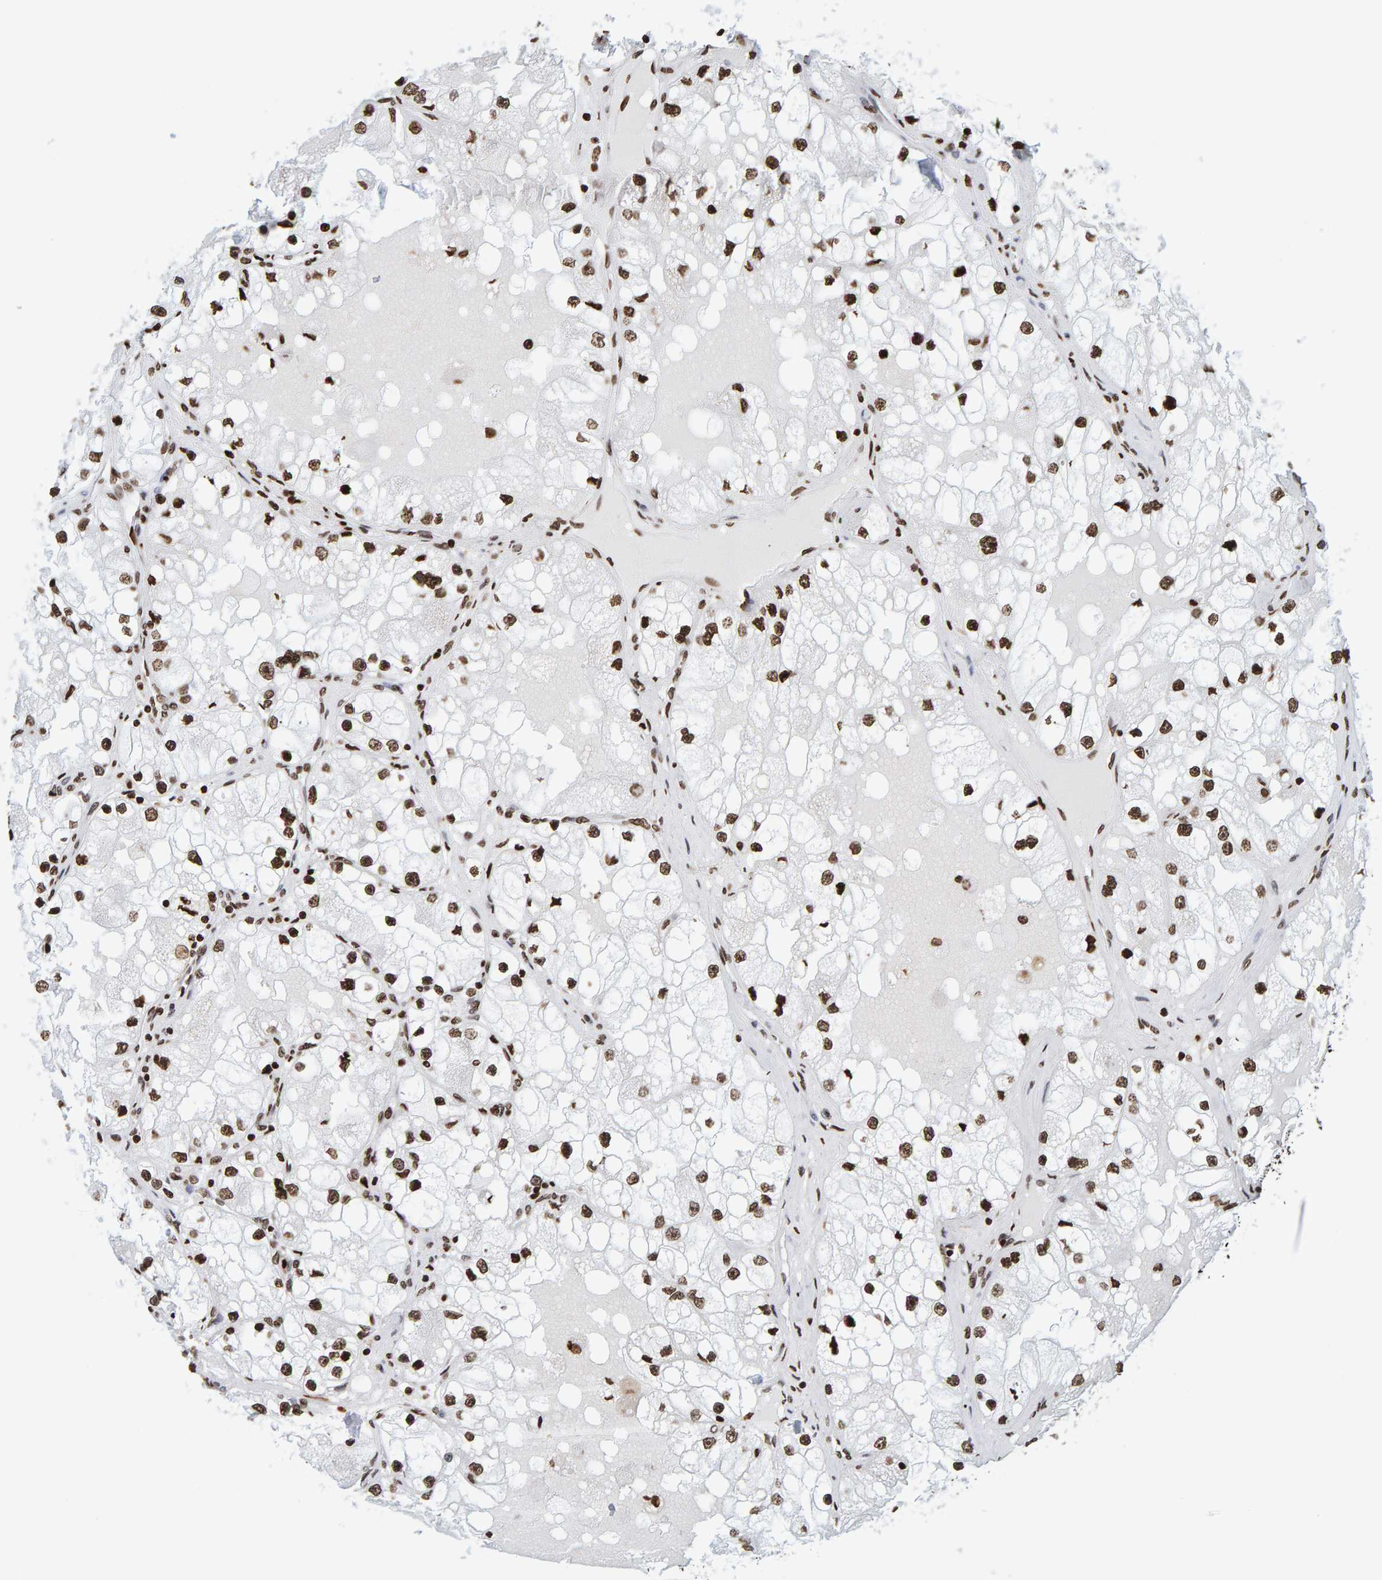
{"staining": {"intensity": "strong", "quantity": ">75%", "location": "nuclear"}, "tissue": "renal cancer", "cell_type": "Tumor cells", "image_type": "cancer", "snomed": [{"axis": "morphology", "description": "Adenocarcinoma, NOS"}, {"axis": "topography", "description": "Kidney"}], "caption": "The immunohistochemical stain highlights strong nuclear staining in tumor cells of renal cancer (adenocarcinoma) tissue.", "gene": "BRF2", "patient": {"sex": "male", "age": 68}}